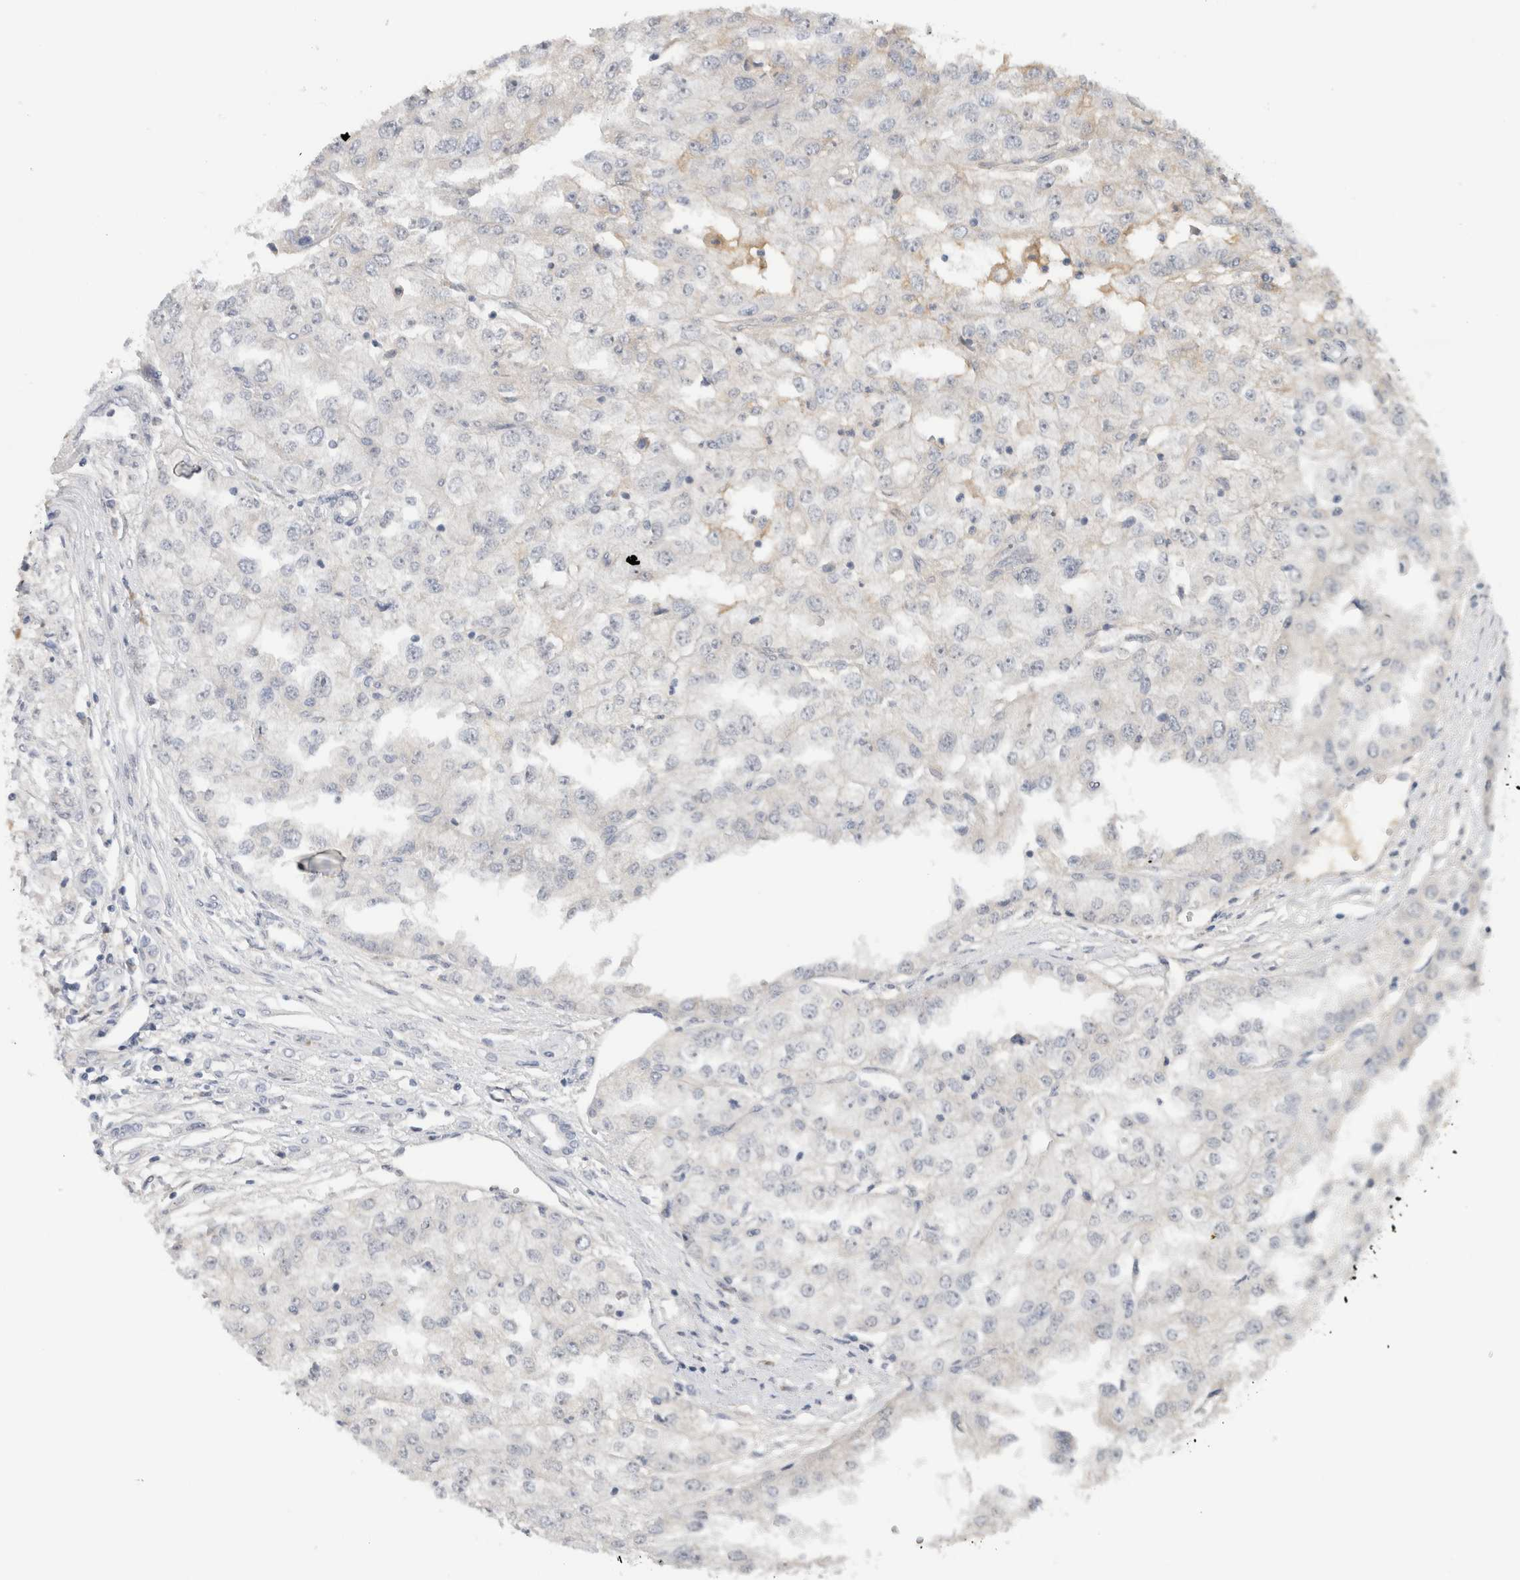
{"staining": {"intensity": "negative", "quantity": "none", "location": "none"}, "tissue": "renal cancer", "cell_type": "Tumor cells", "image_type": "cancer", "snomed": [{"axis": "morphology", "description": "Adenocarcinoma, NOS"}, {"axis": "topography", "description": "Kidney"}], "caption": "DAB immunohistochemical staining of renal adenocarcinoma reveals no significant positivity in tumor cells.", "gene": "HCN3", "patient": {"sex": "female", "age": 54}}